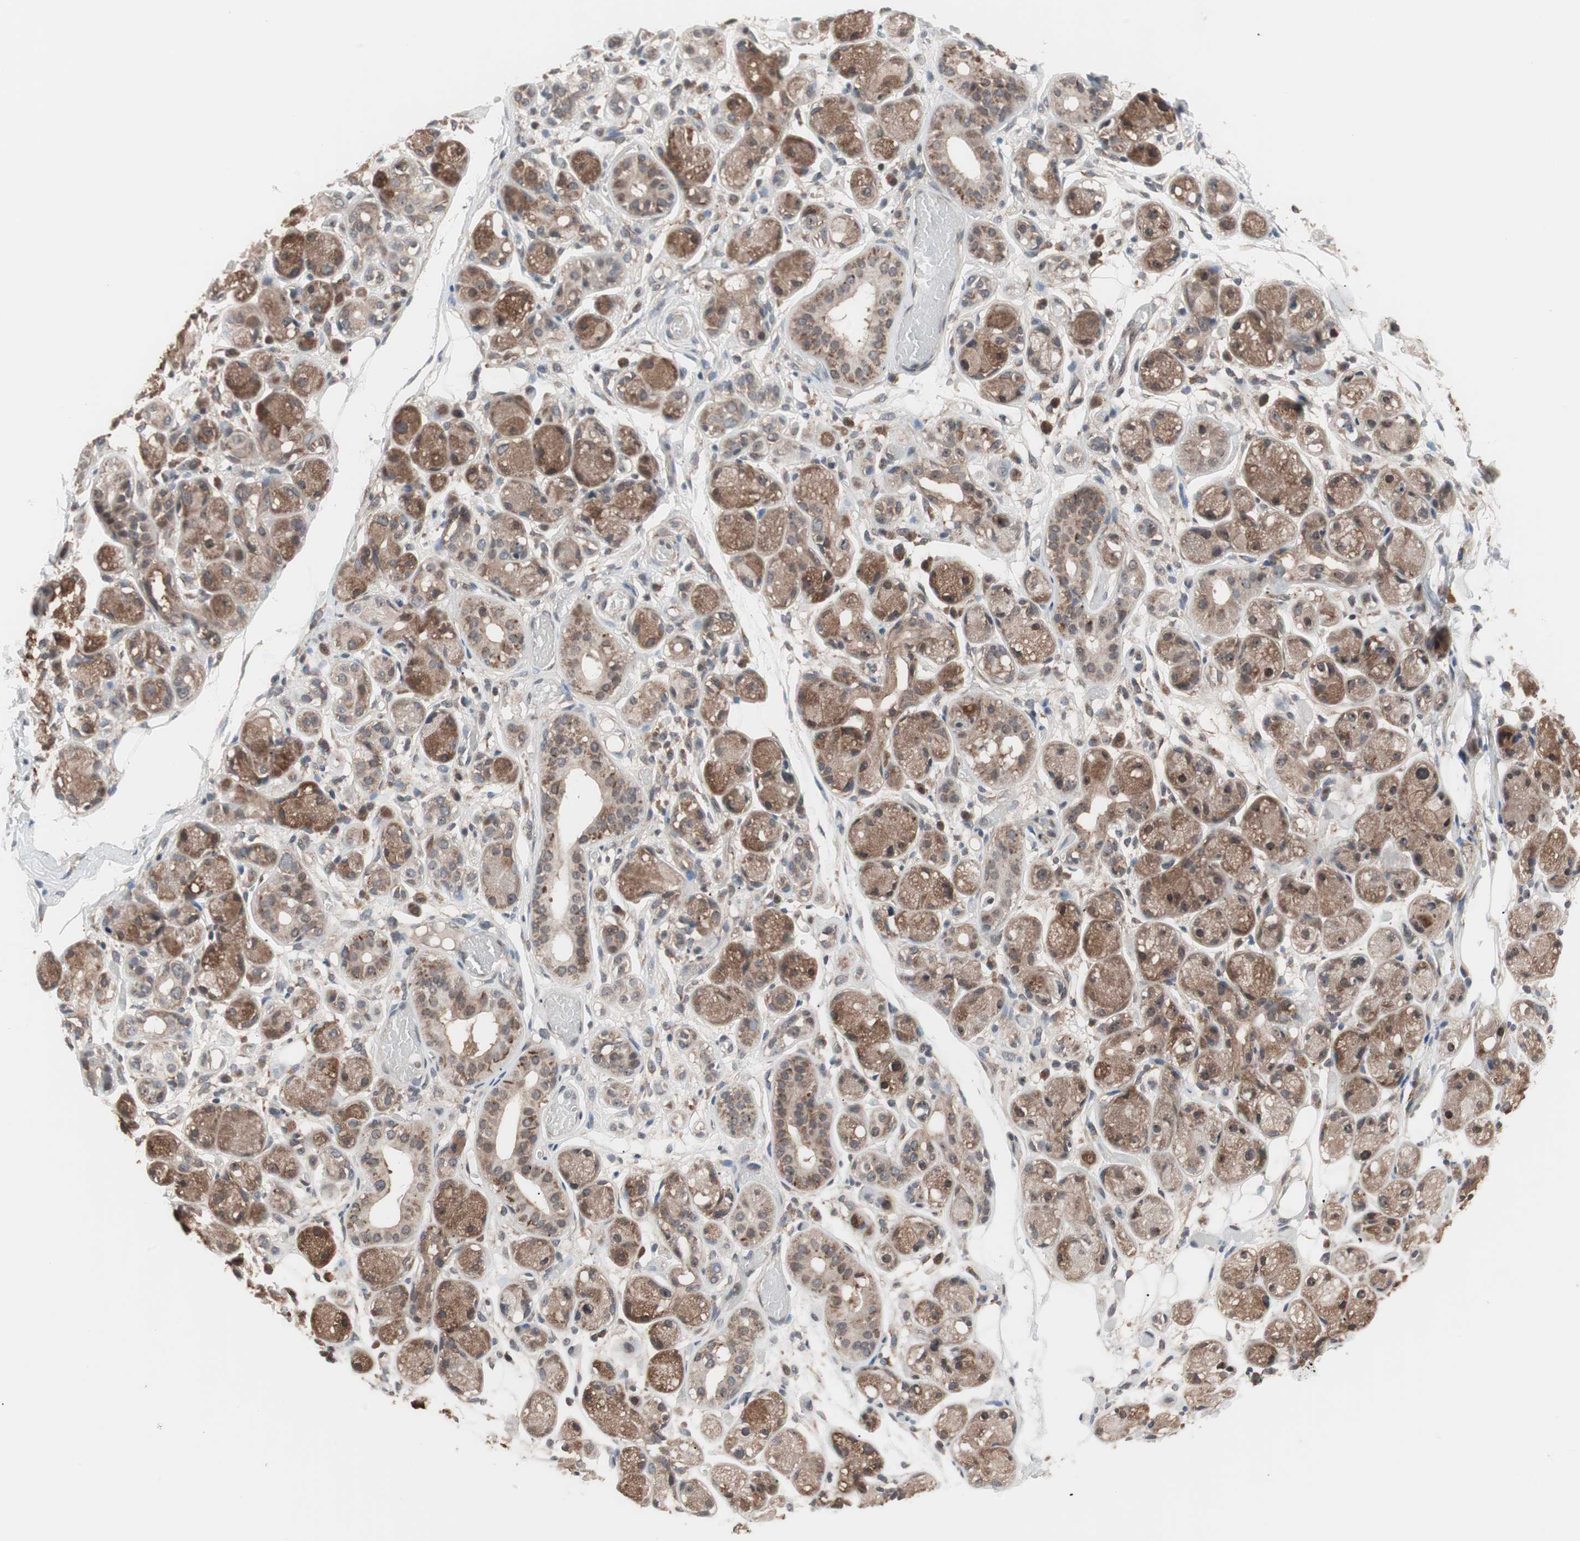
{"staining": {"intensity": "negative", "quantity": "none", "location": "none"}, "tissue": "adipose tissue", "cell_type": "Adipocytes", "image_type": "normal", "snomed": [{"axis": "morphology", "description": "Normal tissue, NOS"}, {"axis": "morphology", "description": "Inflammation, NOS"}, {"axis": "topography", "description": "Vascular tissue"}, {"axis": "topography", "description": "Salivary gland"}], "caption": "DAB (3,3'-diaminobenzidine) immunohistochemical staining of benign human adipose tissue exhibits no significant expression in adipocytes.", "gene": "IRS1", "patient": {"sex": "female", "age": 75}}